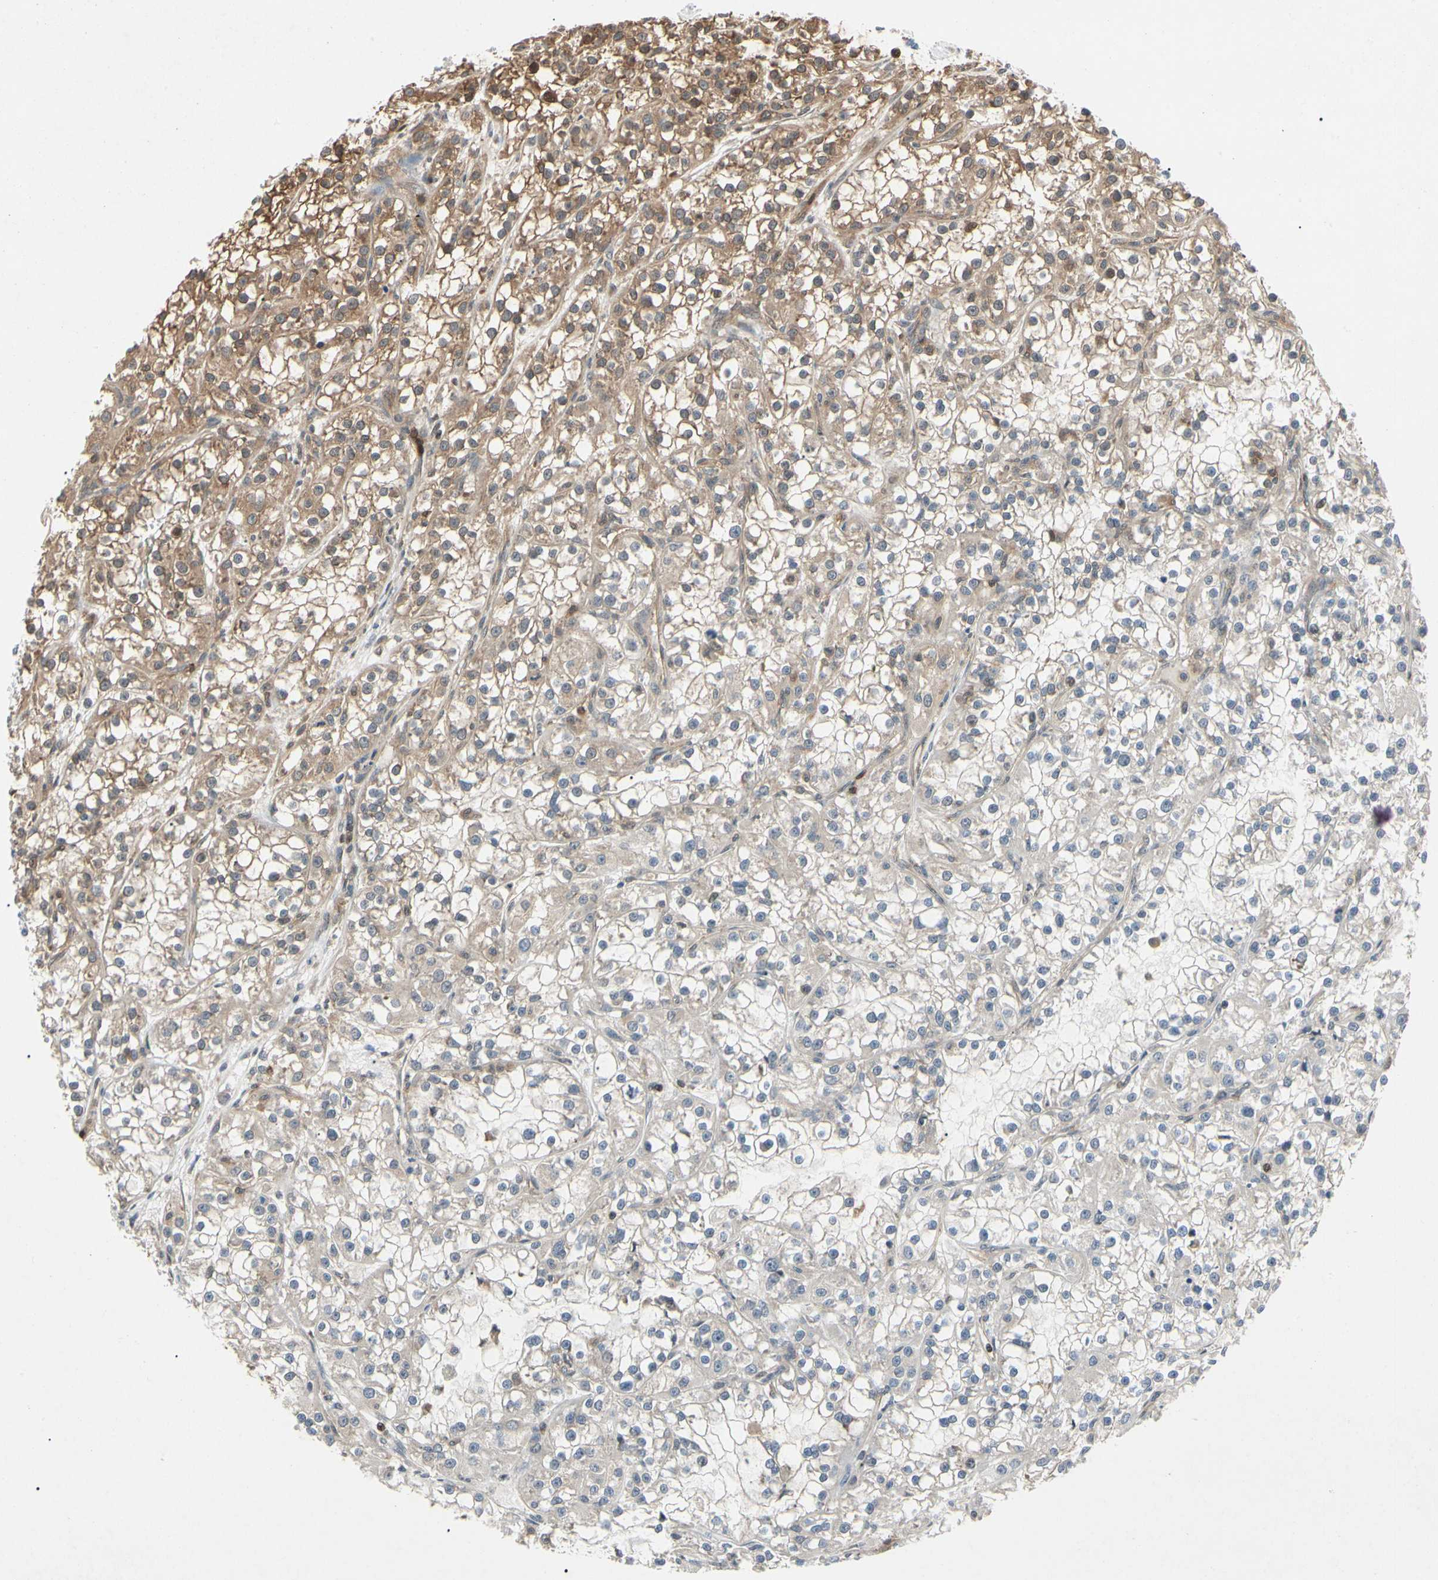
{"staining": {"intensity": "moderate", "quantity": "25%-75%", "location": "cytoplasmic/membranous"}, "tissue": "renal cancer", "cell_type": "Tumor cells", "image_type": "cancer", "snomed": [{"axis": "morphology", "description": "Adenocarcinoma, NOS"}, {"axis": "topography", "description": "Kidney"}], "caption": "Renal adenocarcinoma tissue shows moderate cytoplasmic/membranous staining in approximately 25%-75% of tumor cells", "gene": "YWHAQ", "patient": {"sex": "female", "age": 52}}